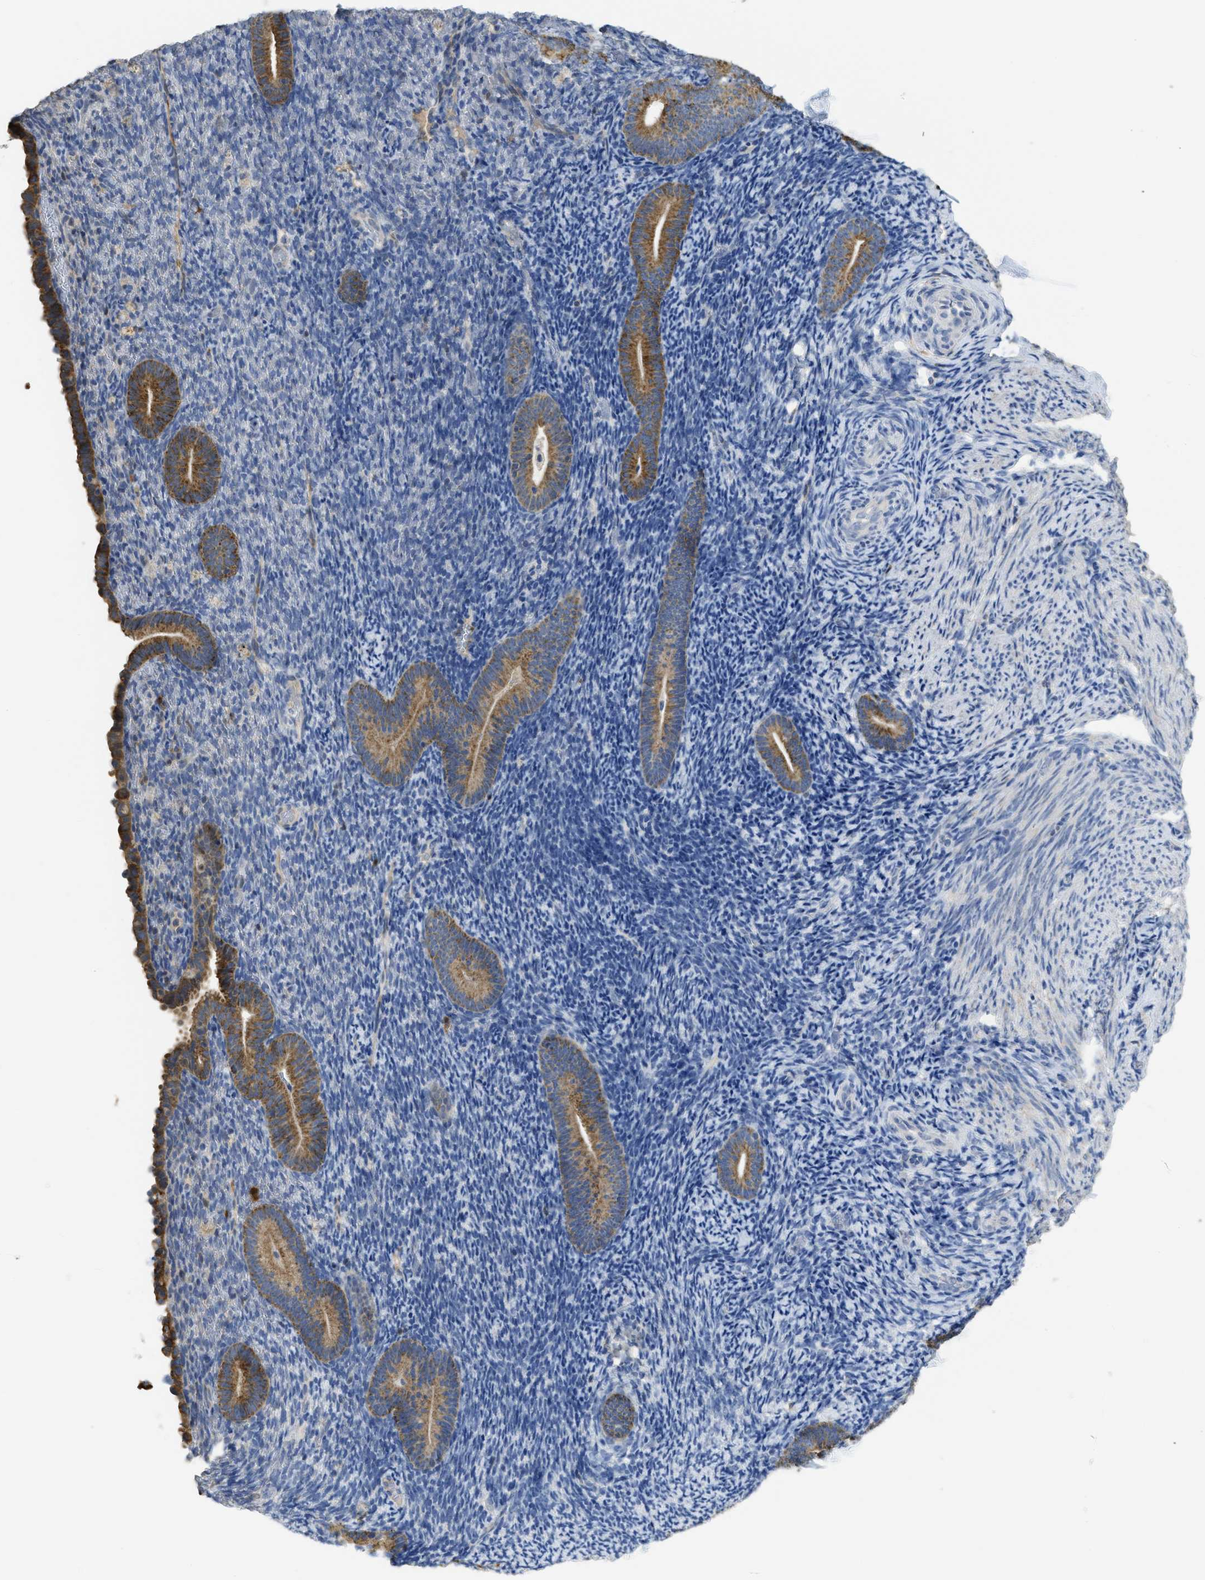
{"staining": {"intensity": "negative", "quantity": "none", "location": "none"}, "tissue": "endometrium", "cell_type": "Cells in endometrial stroma", "image_type": "normal", "snomed": [{"axis": "morphology", "description": "Normal tissue, NOS"}, {"axis": "topography", "description": "Endometrium"}], "caption": "DAB immunohistochemical staining of normal endometrium demonstrates no significant staining in cells in endometrial stroma.", "gene": "SFXN2", "patient": {"sex": "female", "age": 51}}